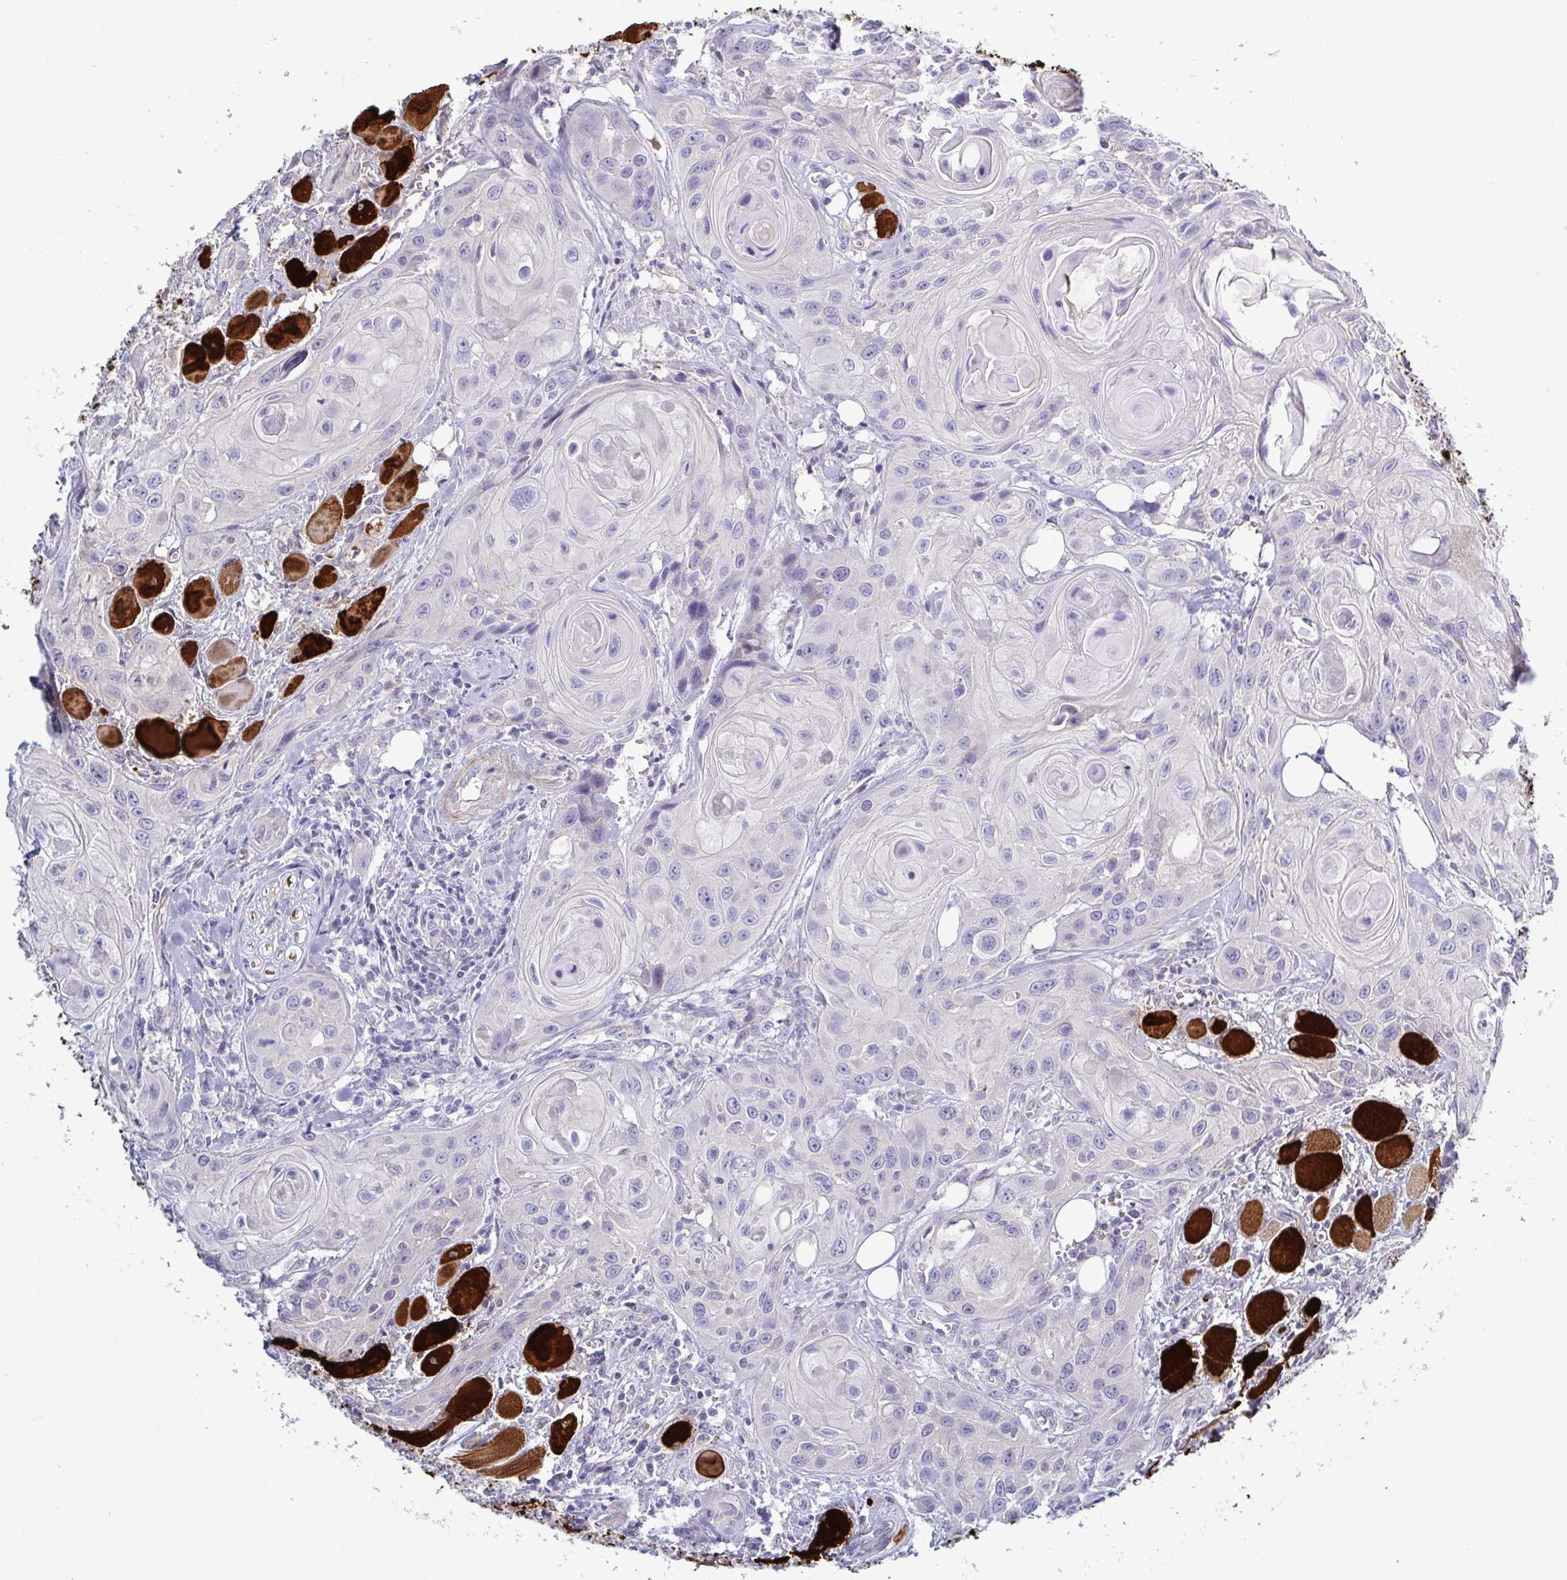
{"staining": {"intensity": "negative", "quantity": "none", "location": "none"}, "tissue": "head and neck cancer", "cell_type": "Tumor cells", "image_type": "cancer", "snomed": [{"axis": "morphology", "description": "Squamous cell carcinoma, NOS"}, {"axis": "topography", "description": "Oral tissue"}, {"axis": "topography", "description": "Head-Neck"}], "caption": "An immunohistochemistry image of head and neck cancer is shown. There is no staining in tumor cells of head and neck cancer.", "gene": "TNNI2", "patient": {"sex": "male", "age": 58}}